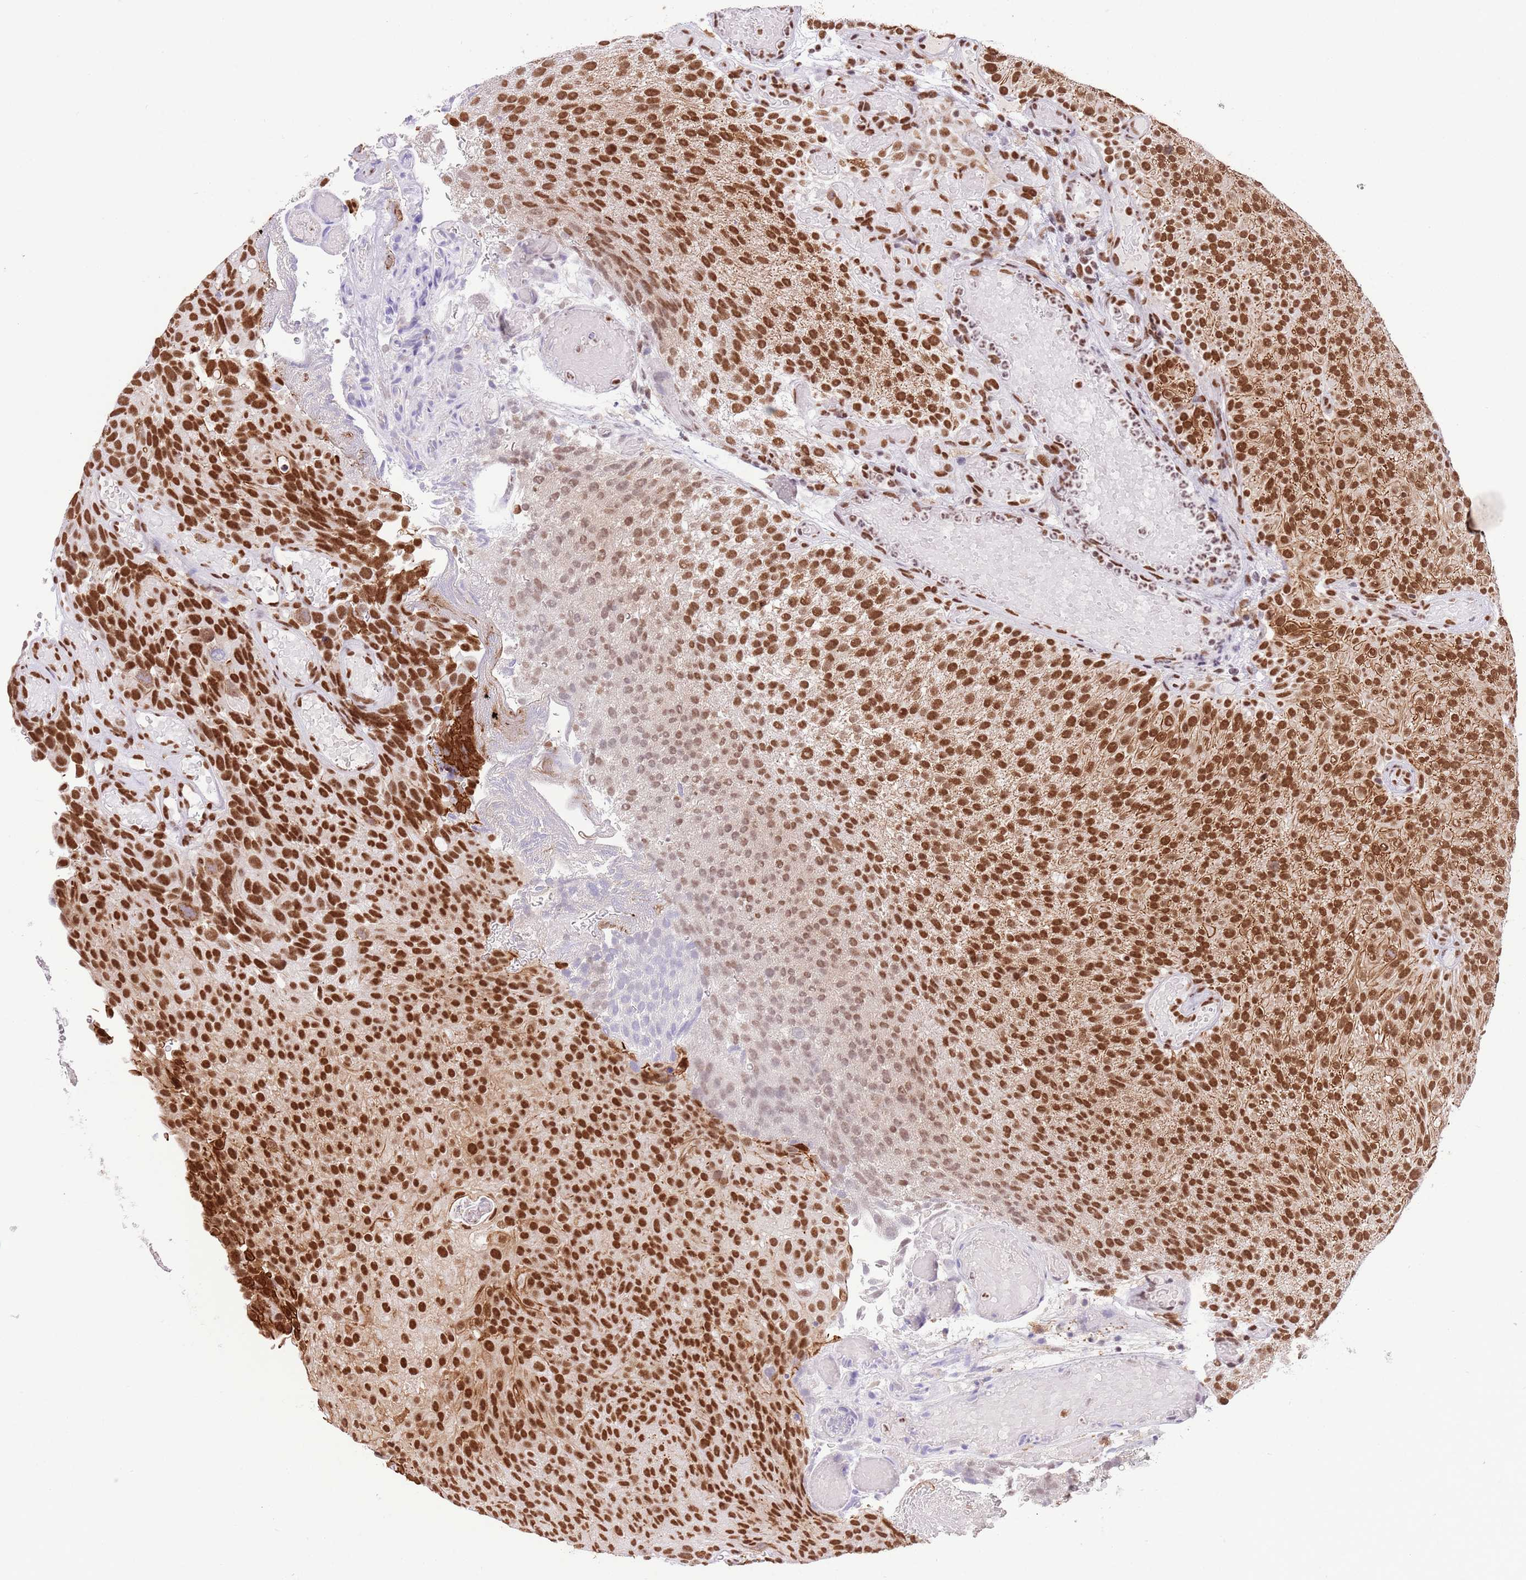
{"staining": {"intensity": "strong", "quantity": "25%-75%", "location": "nuclear"}, "tissue": "urothelial cancer", "cell_type": "Tumor cells", "image_type": "cancer", "snomed": [{"axis": "morphology", "description": "Urothelial carcinoma, Low grade"}, {"axis": "topography", "description": "Urinary bladder"}], "caption": "Immunohistochemistry photomicrograph of neoplastic tissue: urothelial cancer stained using IHC reveals high levels of strong protein expression localized specifically in the nuclear of tumor cells, appearing as a nuclear brown color.", "gene": "TRIM32", "patient": {"sex": "male", "age": 78}}